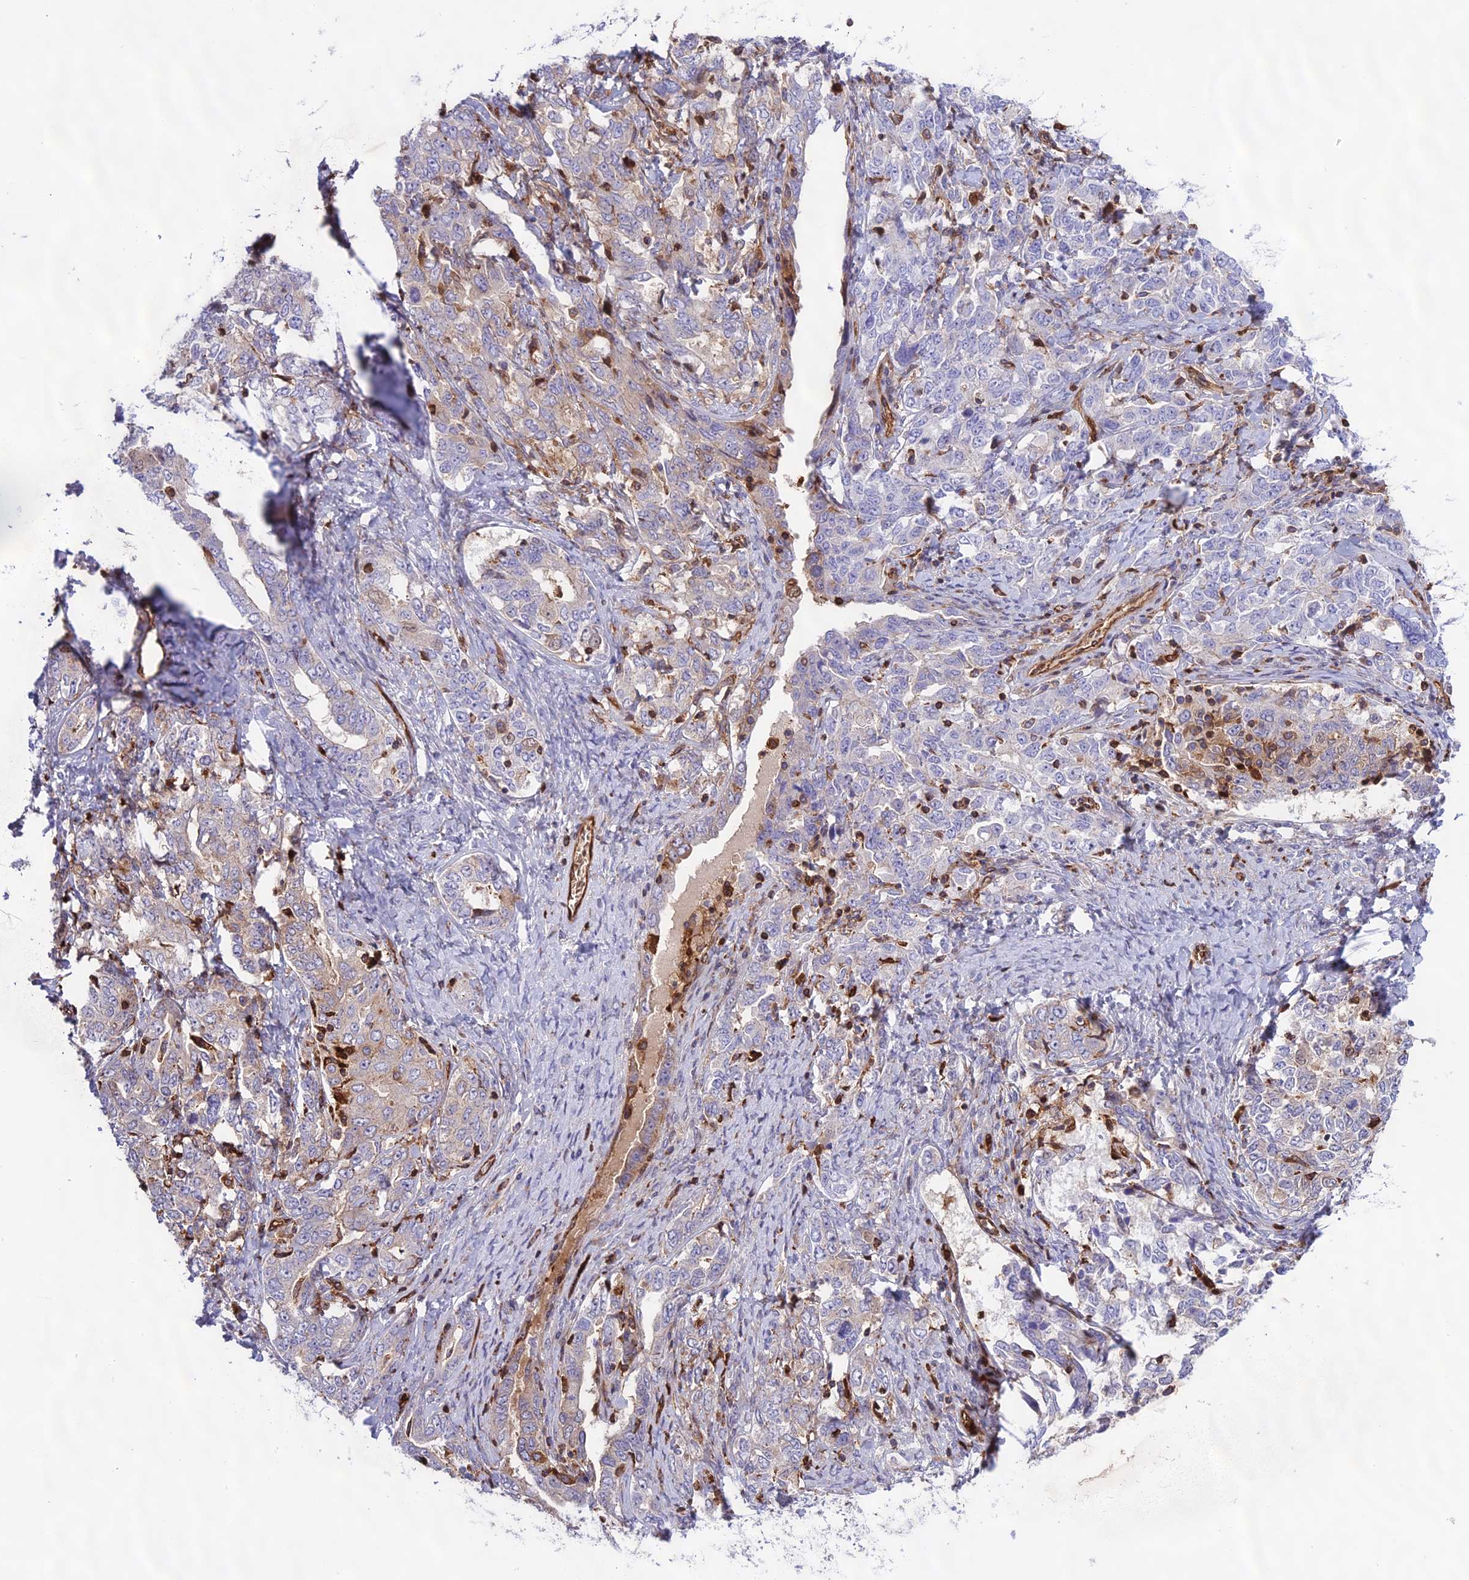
{"staining": {"intensity": "negative", "quantity": "none", "location": "none"}, "tissue": "ovarian cancer", "cell_type": "Tumor cells", "image_type": "cancer", "snomed": [{"axis": "morphology", "description": "Carcinoma, endometroid"}, {"axis": "topography", "description": "Ovary"}], "caption": "A micrograph of endometroid carcinoma (ovarian) stained for a protein shows no brown staining in tumor cells.", "gene": "CD99L2", "patient": {"sex": "female", "age": 62}}